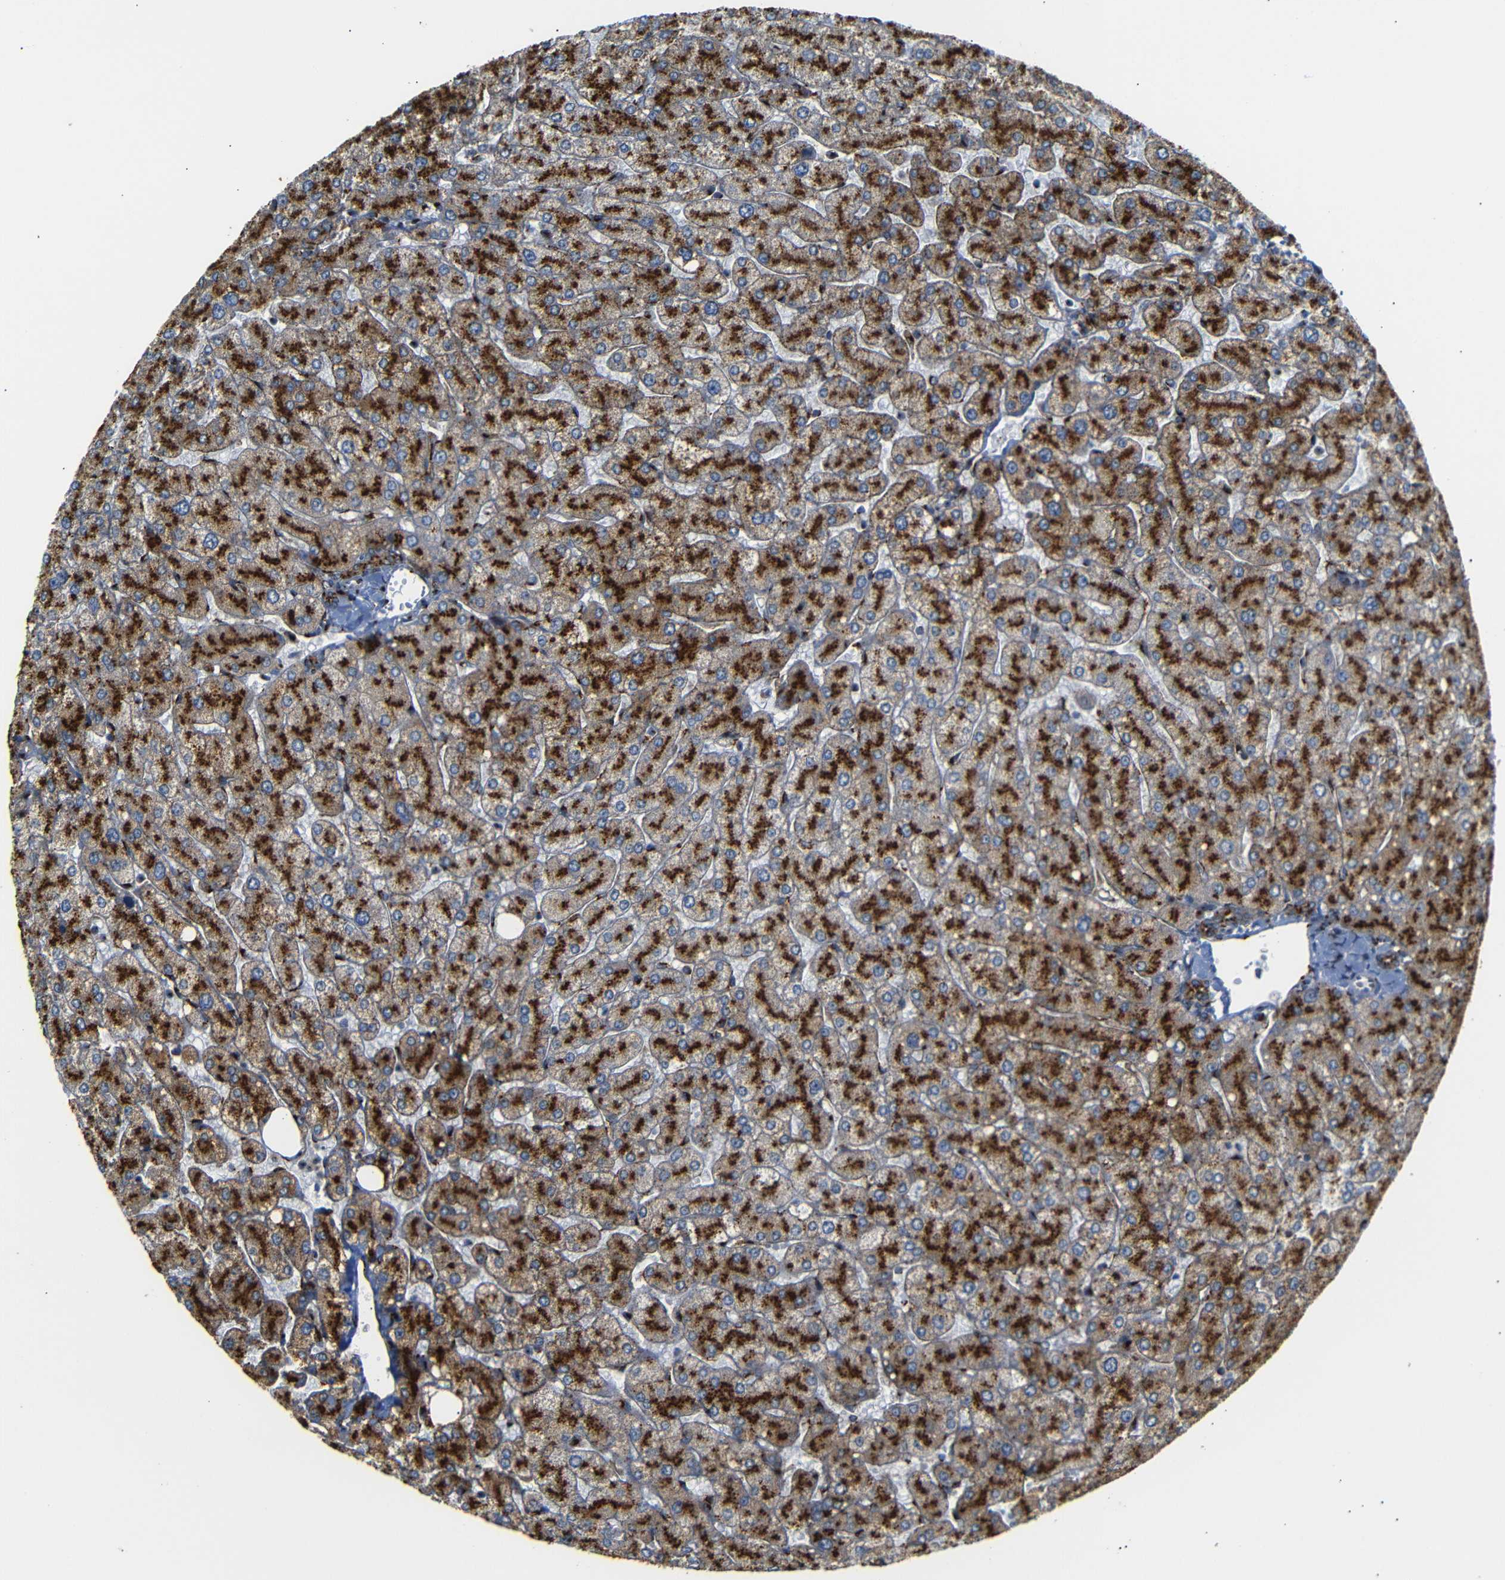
{"staining": {"intensity": "strong", "quantity": ">75%", "location": "cytoplasmic/membranous"}, "tissue": "liver", "cell_type": "Cholangiocytes", "image_type": "normal", "snomed": [{"axis": "morphology", "description": "Normal tissue, NOS"}, {"axis": "topography", "description": "Liver"}], "caption": "Protein expression analysis of benign human liver reveals strong cytoplasmic/membranous staining in approximately >75% of cholangiocytes. (DAB IHC with brightfield microscopy, high magnification).", "gene": "TGOLN2", "patient": {"sex": "male", "age": 55}}